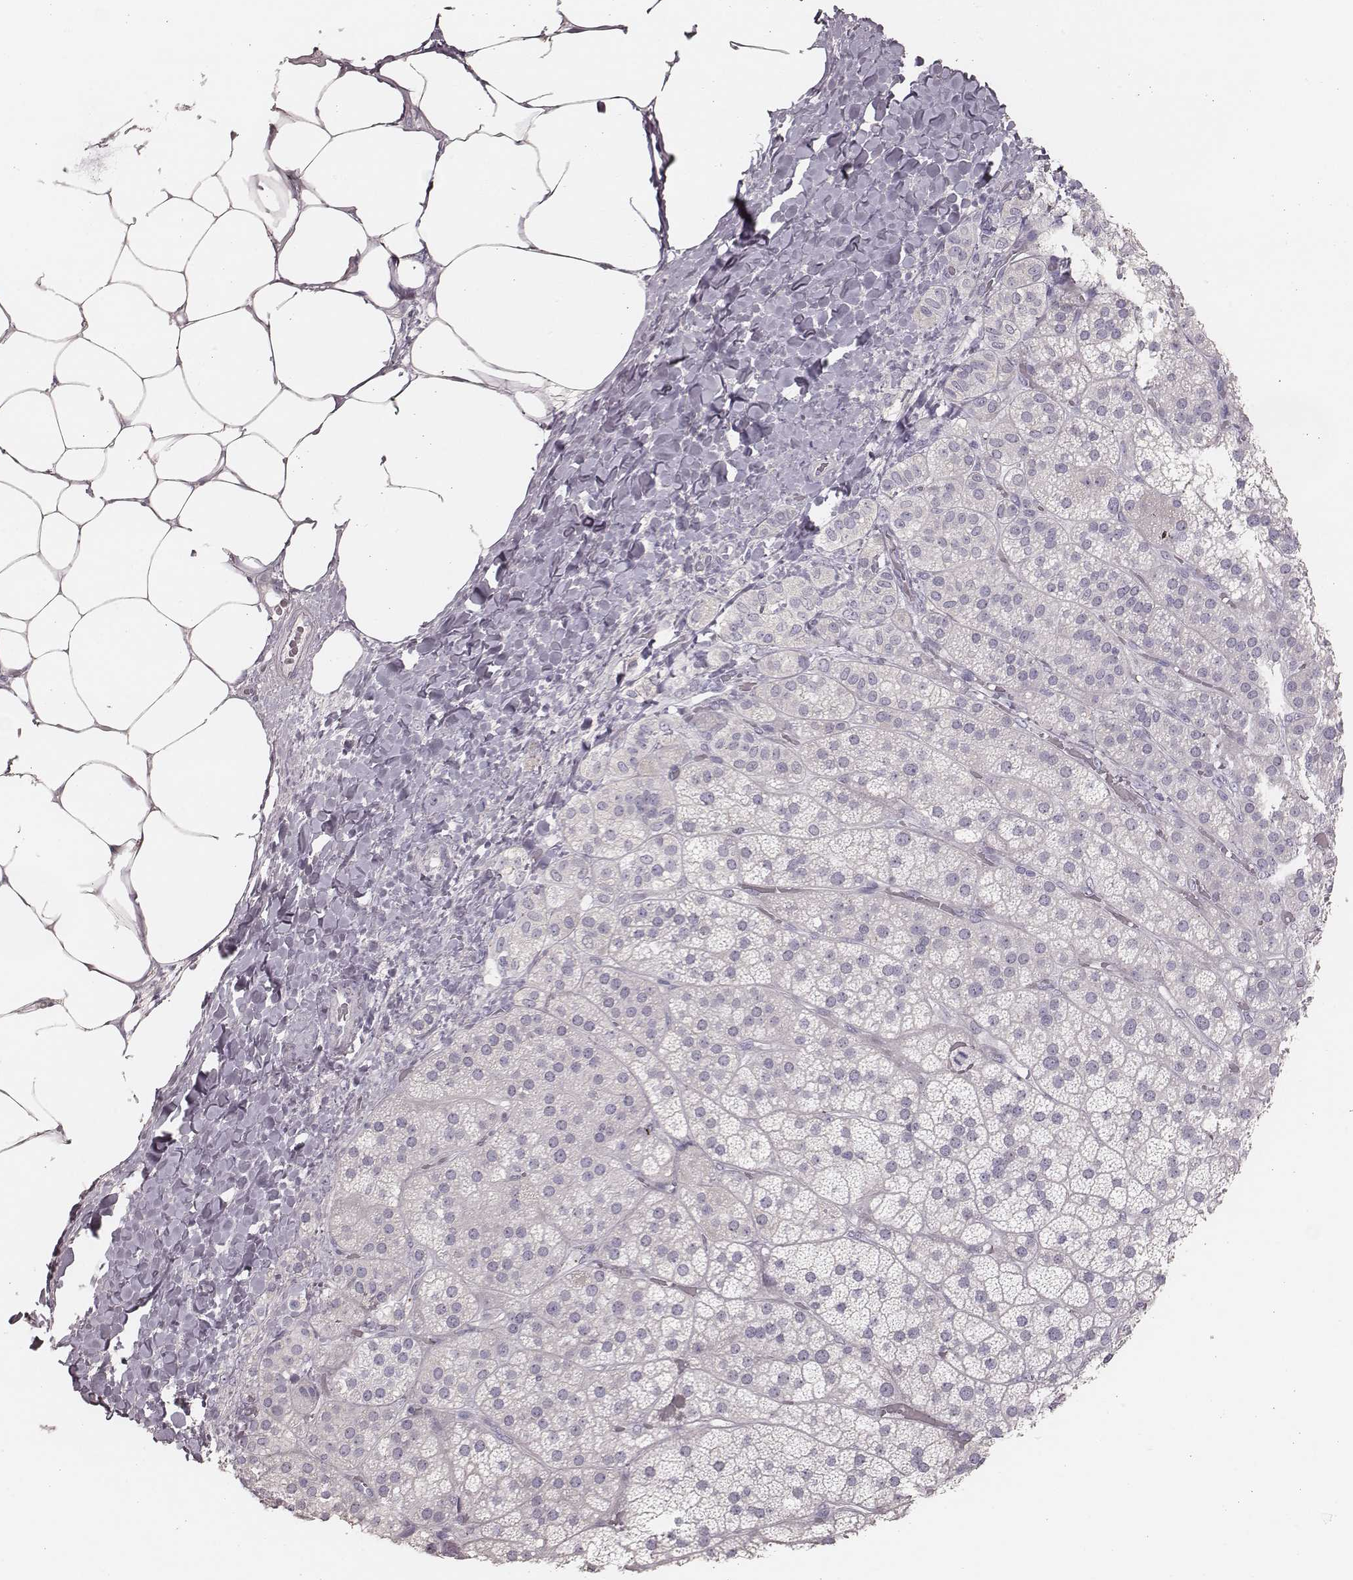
{"staining": {"intensity": "negative", "quantity": "none", "location": "none"}, "tissue": "adrenal gland", "cell_type": "Glandular cells", "image_type": "normal", "snomed": [{"axis": "morphology", "description": "Normal tissue, NOS"}, {"axis": "topography", "description": "Adrenal gland"}], "caption": "A micrograph of human adrenal gland is negative for staining in glandular cells. The staining is performed using DAB brown chromogen with nuclei counter-stained in using hematoxylin.", "gene": "ZP4", "patient": {"sex": "male", "age": 57}}